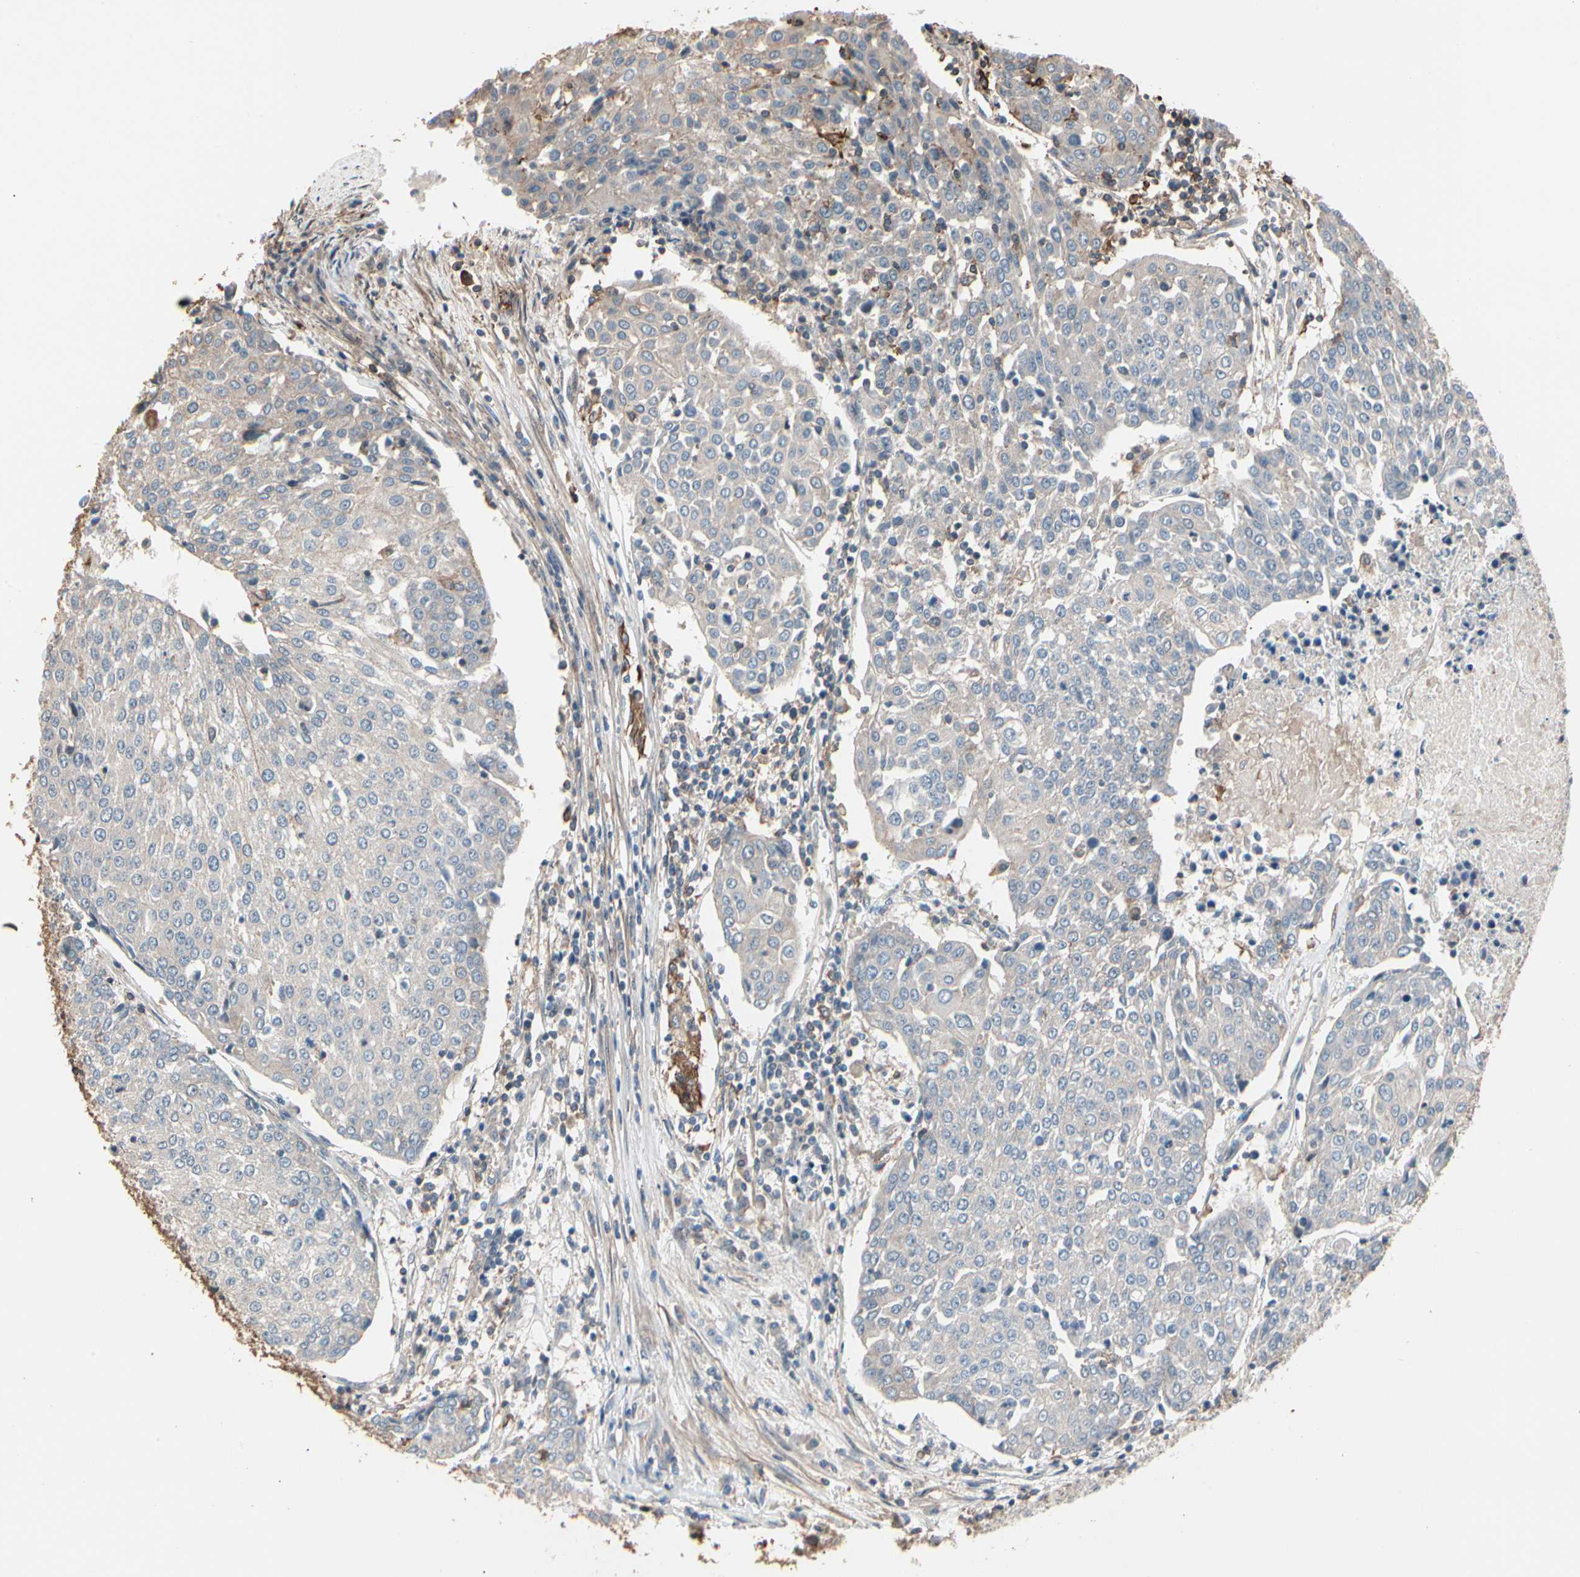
{"staining": {"intensity": "weak", "quantity": "25%-75%", "location": "cytoplasmic/membranous"}, "tissue": "urothelial cancer", "cell_type": "Tumor cells", "image_type": "cancer", "snomed": [{"axis": "morphology", "description": "Urothelial carcinoma, High grade"}, {"axis": "topography", "description": "Urinary bladder"}], "caption": "Immunohistochemical staining of high-grade urothelial carcinoma reveals low levels of weak cytoplasmic/membranous expression in approximately 25%-75% of tumor cells.", "gene": "MAPK13", "patient": {"sex": "female", "age": 85}}